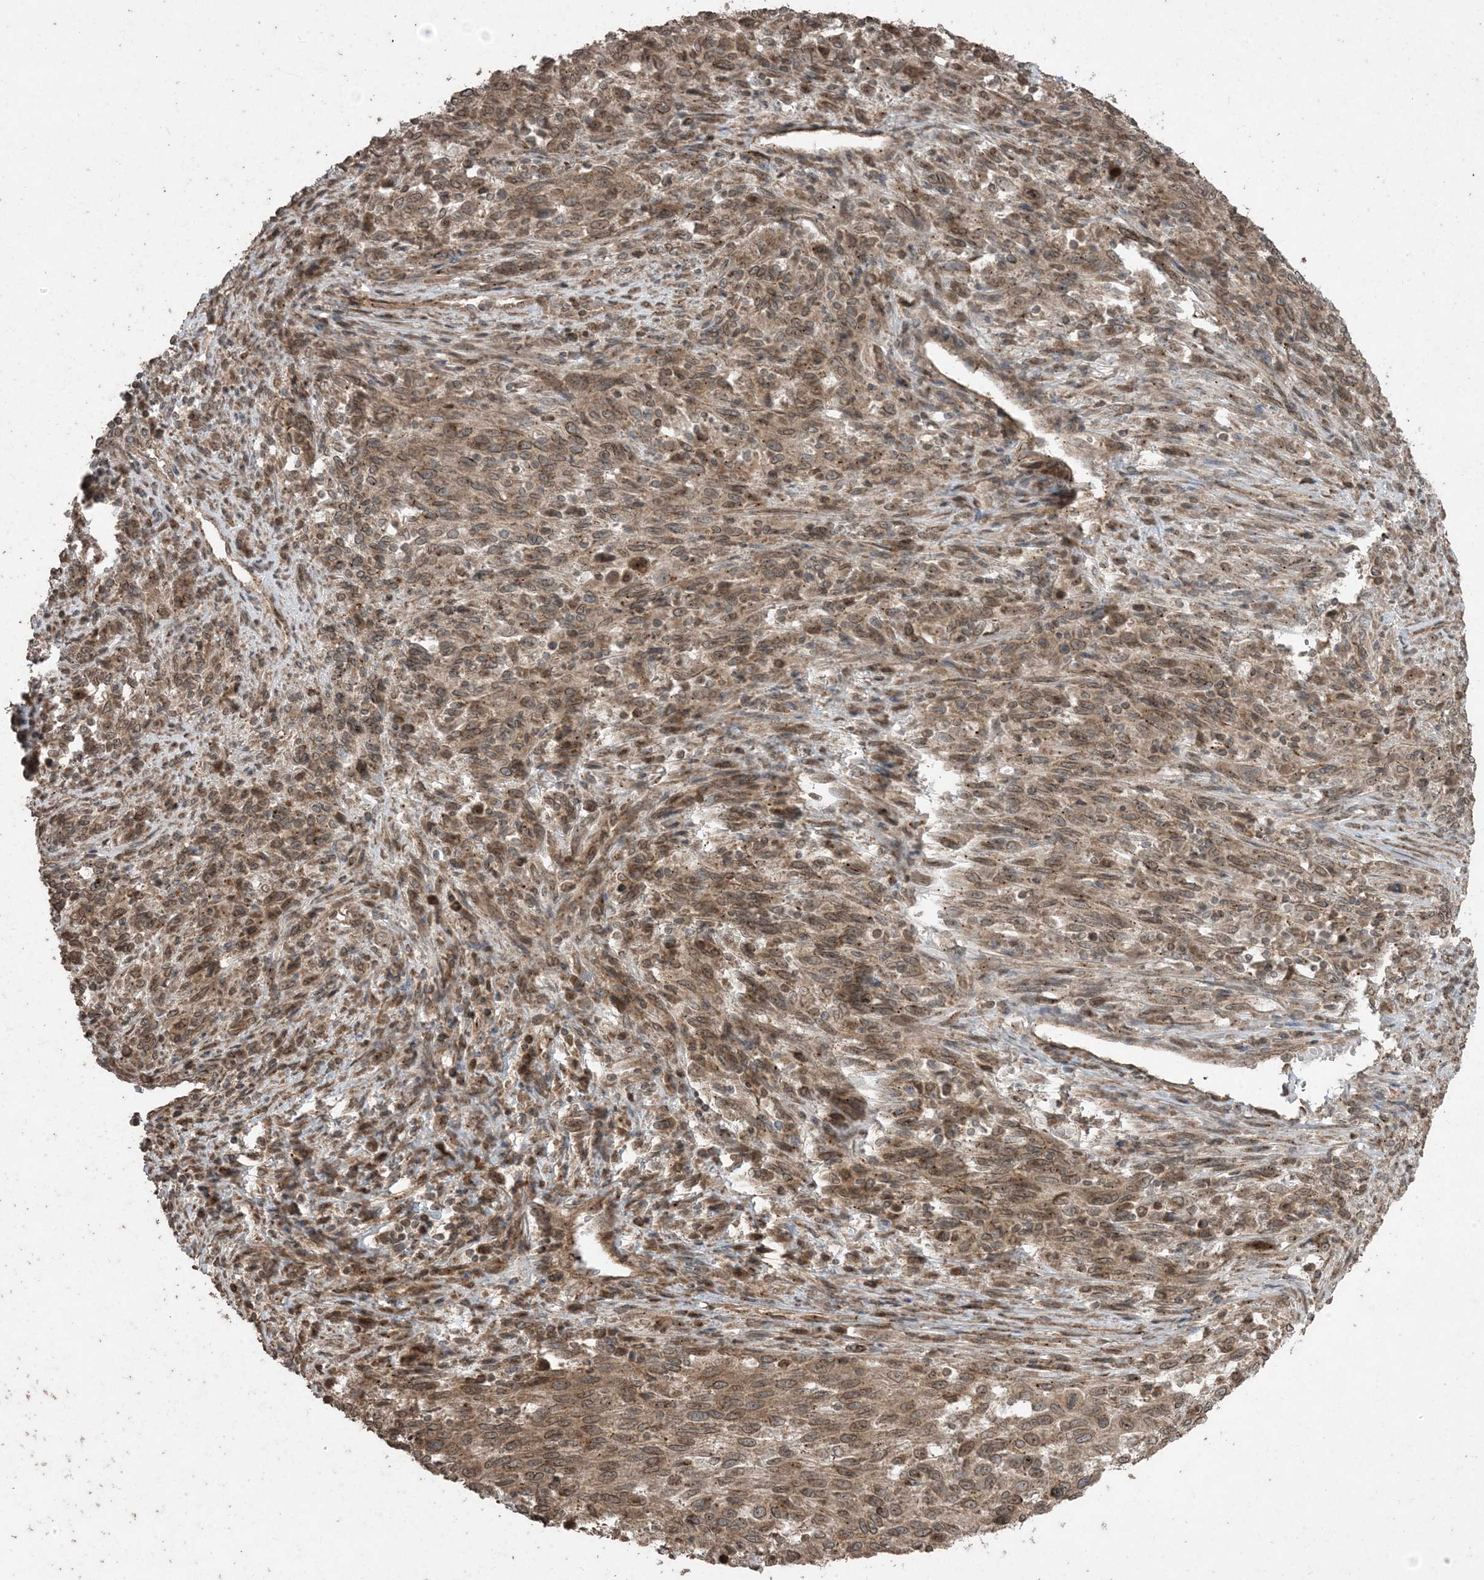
{"staining": {"intensity": "moderate", "quantity": ">75%", "location": "cytoplasmic/membranous,nuclear"}, "tissue": "melanoma", "cell_type": "Tumor cells", "image_type": "cancer", "snomed": [{"axis": "morphology", "description": "Malignant melanoma, Metastatic site"}, {"axis": "topography", "description": "Lymph node"}], "caption": "High-power microscopy captured an immunohistochemistry (IHC) micrograph of malignant melanoma (metastatic site), revealing moderate cytoplasmic/membranous and nuclear expression in about >75% of tumor cells.", "gene": "DDX19B", "patient": {"sex": "male", "age": 61}}